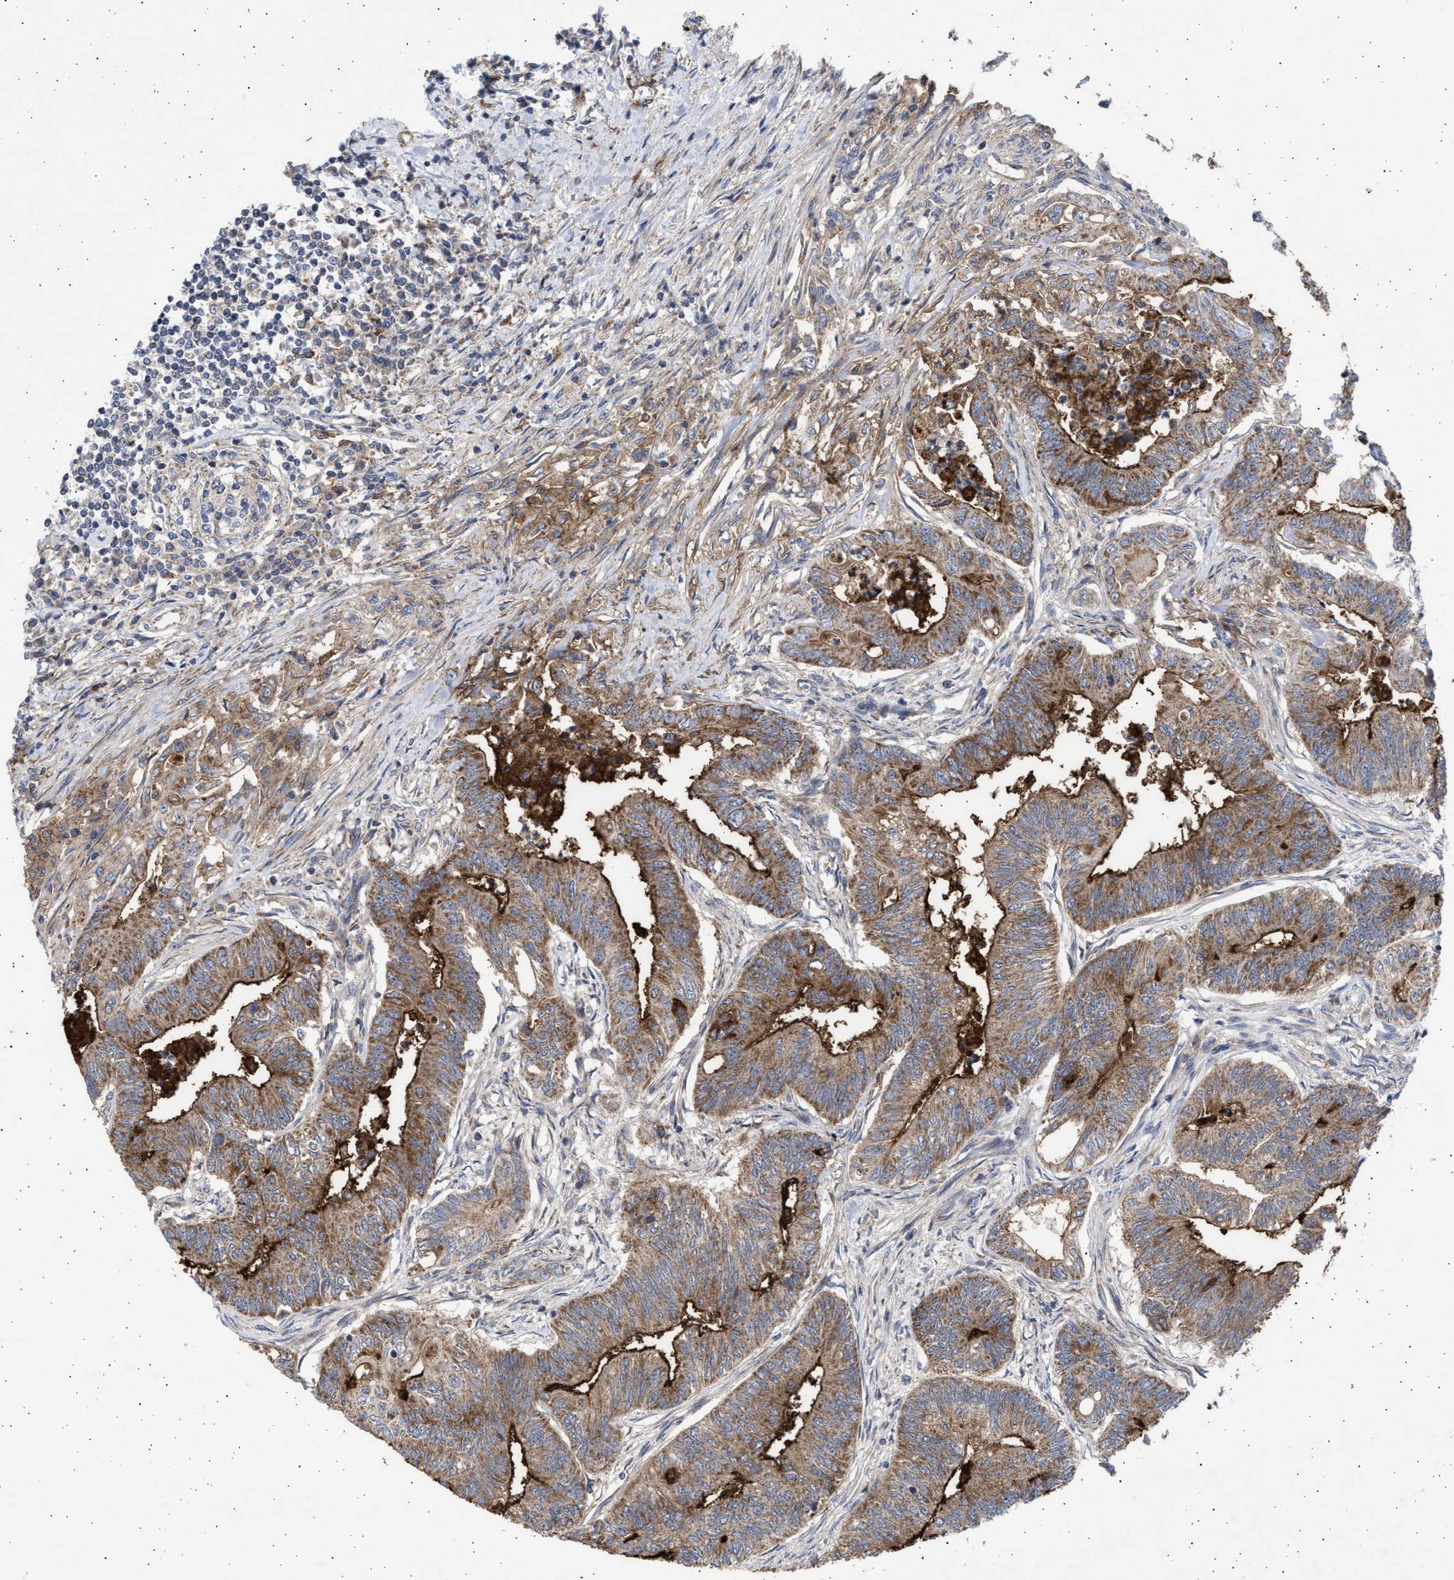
{"staining": {"intensity": "moderate", "quantity": ">75%", "location": "cytoplasmic/membranous"}, "tissue": "colorectal cancer", "cell_type": "Tumor cells", "image_type": "cancer", "snomed": [{"axis": "morphology", "description": "Adenoma, NOS"}, {"axis": "morphology", "description": "Adenocarcinoma, NOS"}, {"axis": "topography", "description": "Colon"}], "caption": "Tumor cells exhibit moderate cytoplasmic/membranous expression in approximately >75% of cells in colorectal adenoma. Nuclei are stained in blue.", "gene": "TTC19", "patient": {"sex": "male", "age": 79}}